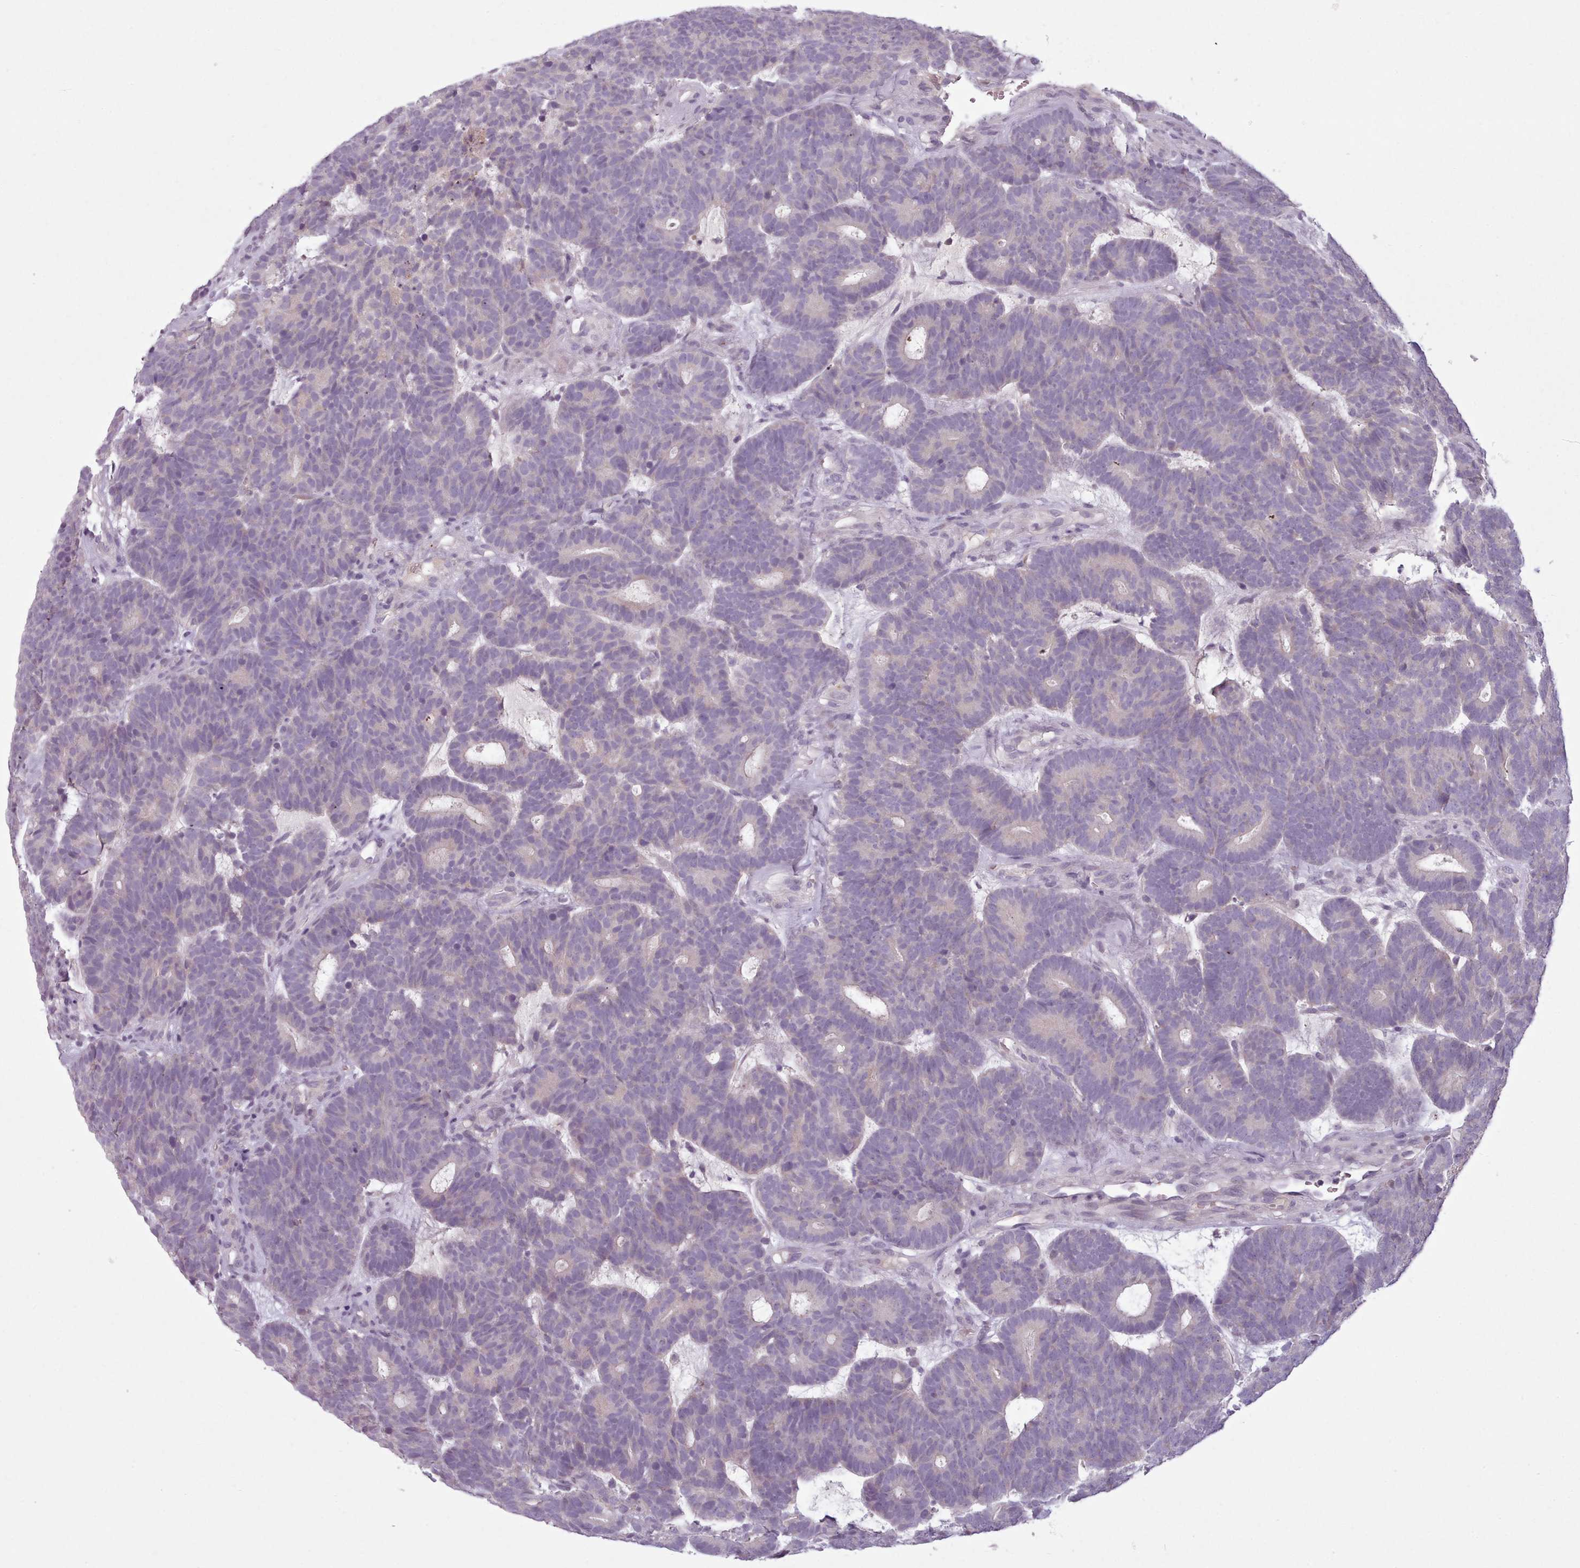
{"staining": {"intensity": "negative", "quantity": "none", "location": "none"}, "tissue": "head and neck cancer", "cell_type": "Tumor cells", "image_type": "cancer", "snomed": [{"axis": "morphology", "description": "Adenocarcinoma, NOS"}, {"axis": "topography", "description": "Head-Neck"}], "caption": "High power microscopy photomicrograph of an immunohistochemistry (IHC) image of head and neck cancer (adenocarcinoma), revealing no significant positivity in tumor cells. (Brightfield microscopy of DAB IHC at high magnification).", "gene": "LAPTM5", "patient": {"sex": "female", "age": 81}}